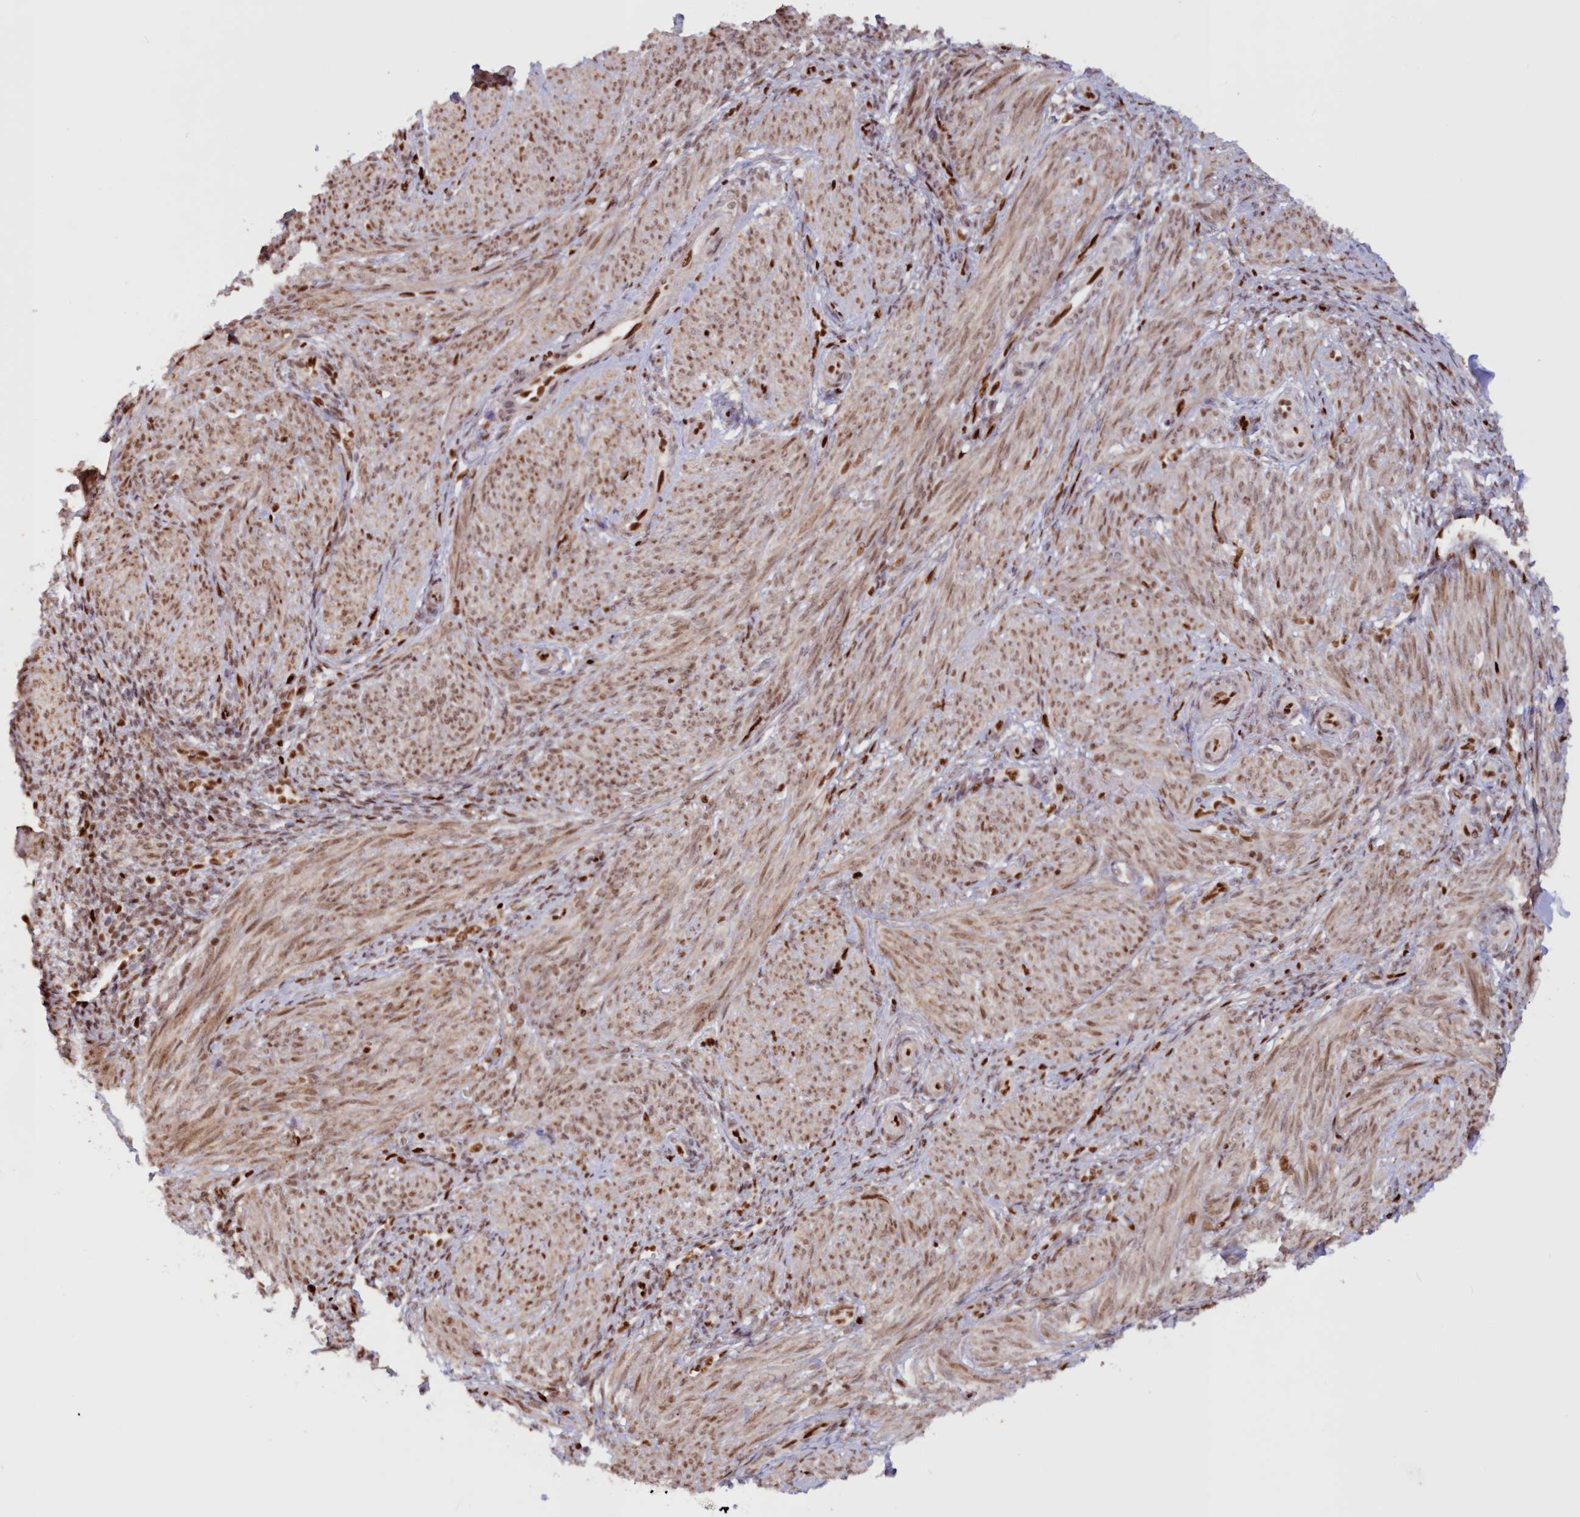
{"staining": {"intensity": "moderate", "quantity": ">75%", "location": "cytoplasmic/membranous,nuclear"}, "tissue": "smooth muscle", "cell_type": "Smooth muscle cells", "image_type": "normal", "snomed": [{"axis": "morphology", "description": "Normal tissue, NOS"}, {"axis": "topography", "description": "Smooth muscle"}], "caption": "Smooth muscle stained for a protein (brown) exhibits moderate cytoplasmic/membranous,nuclear positive expression in approximately >75% of smooth muscle cells.", "gene": "POLR2B", "patient": {"sex": "female", "age": 39}}